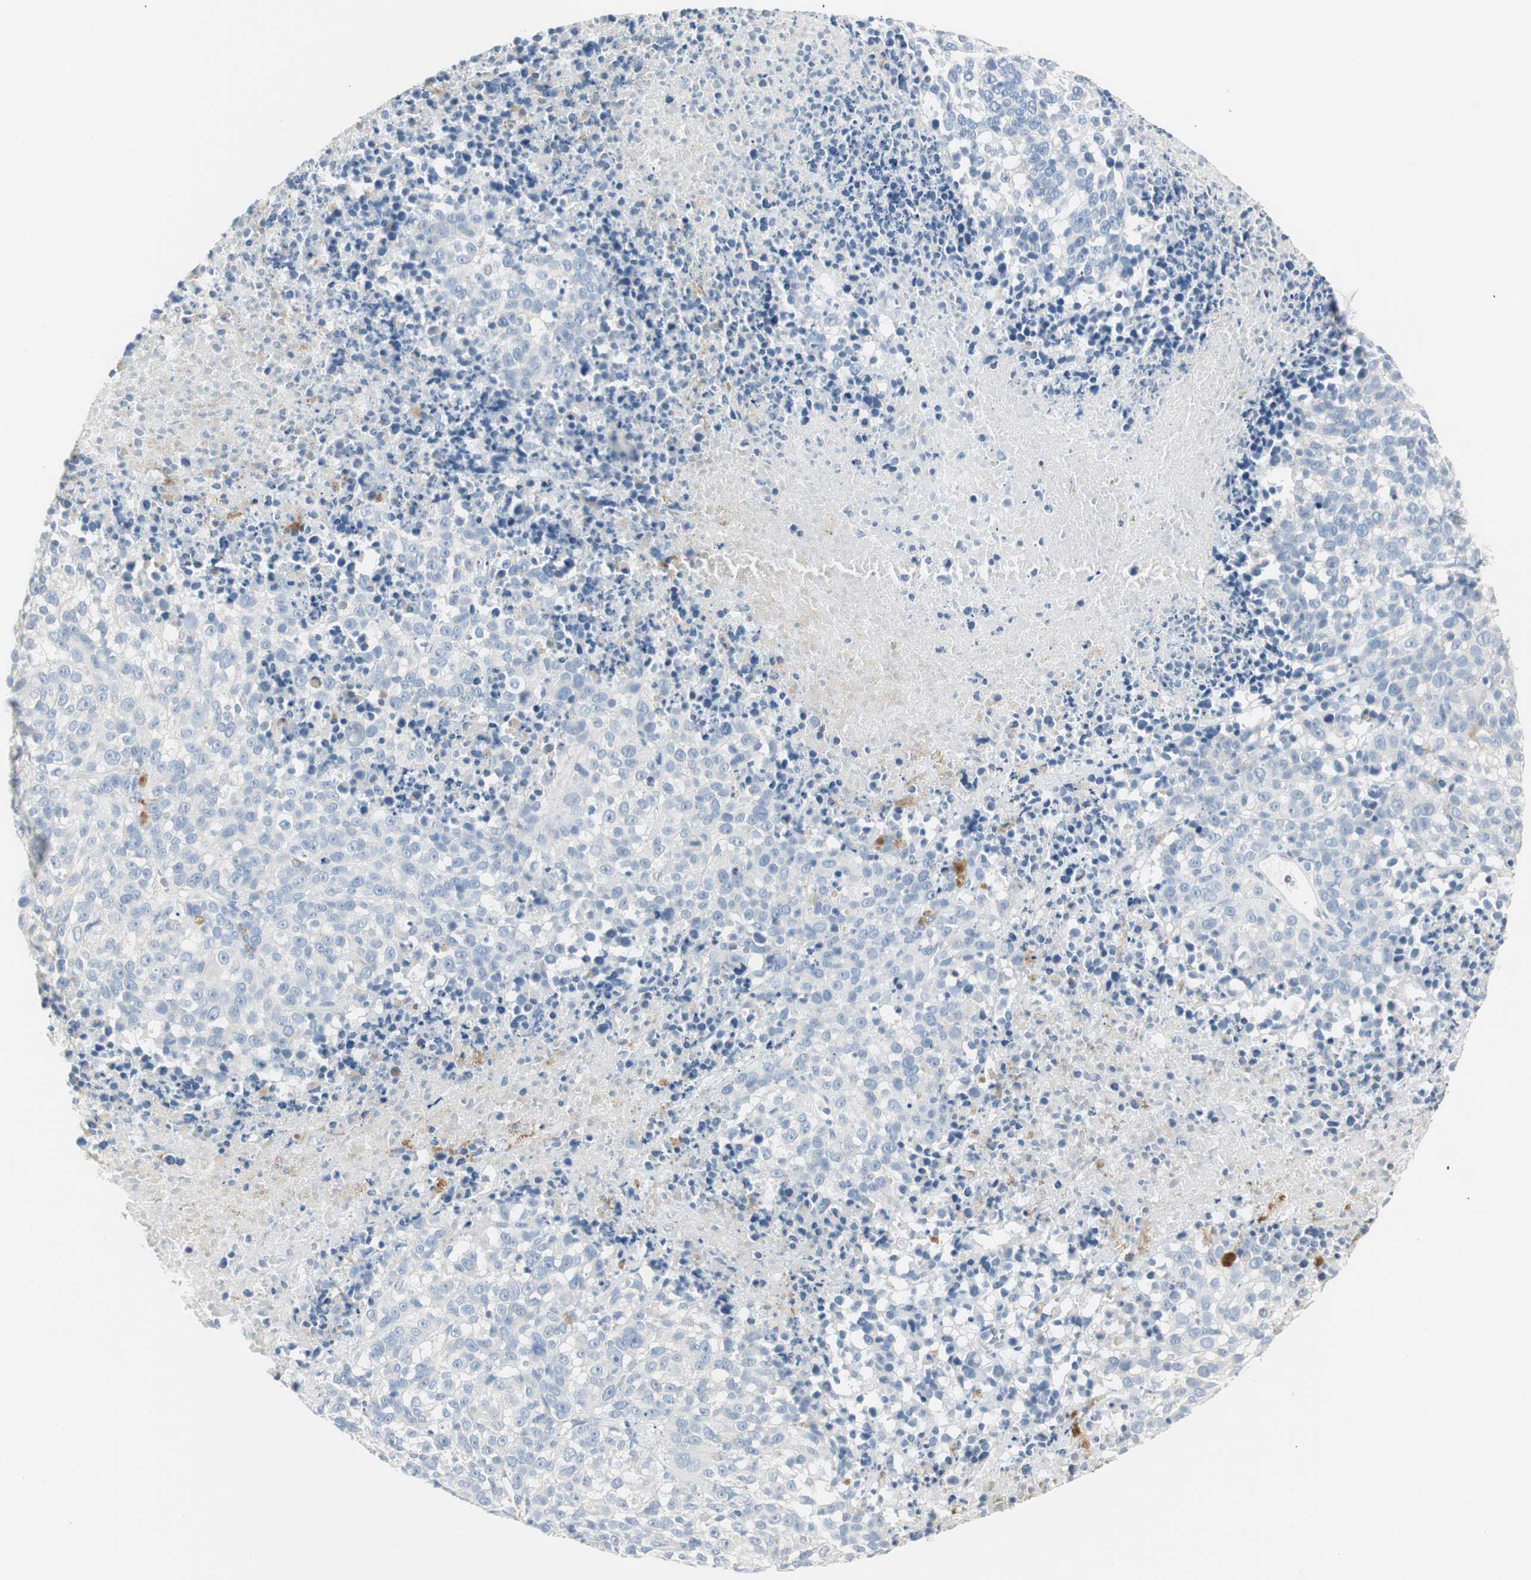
{"staining": {"intensity": "negative", "quantity": "none", "location": "none"}, "tissue": "melanoma", "cell_type": "Tumor cells", "image_type": "cancer", "snomed": [{"axis": "morphology", "description": "Malignant melanoma, Metastatic site"}, {"axis": "topography", "description": "Cerebral cortex"}], "caption": "IHC histopathology image of neoplastic tissue: human malignant melanoma (metastatic site) stained with DAB (3,3'-diaminobenzidine) shows no significant protein expression in tumor cells.", "gene": "LRP2", "patient": {"sex": "female", "age": 52}}